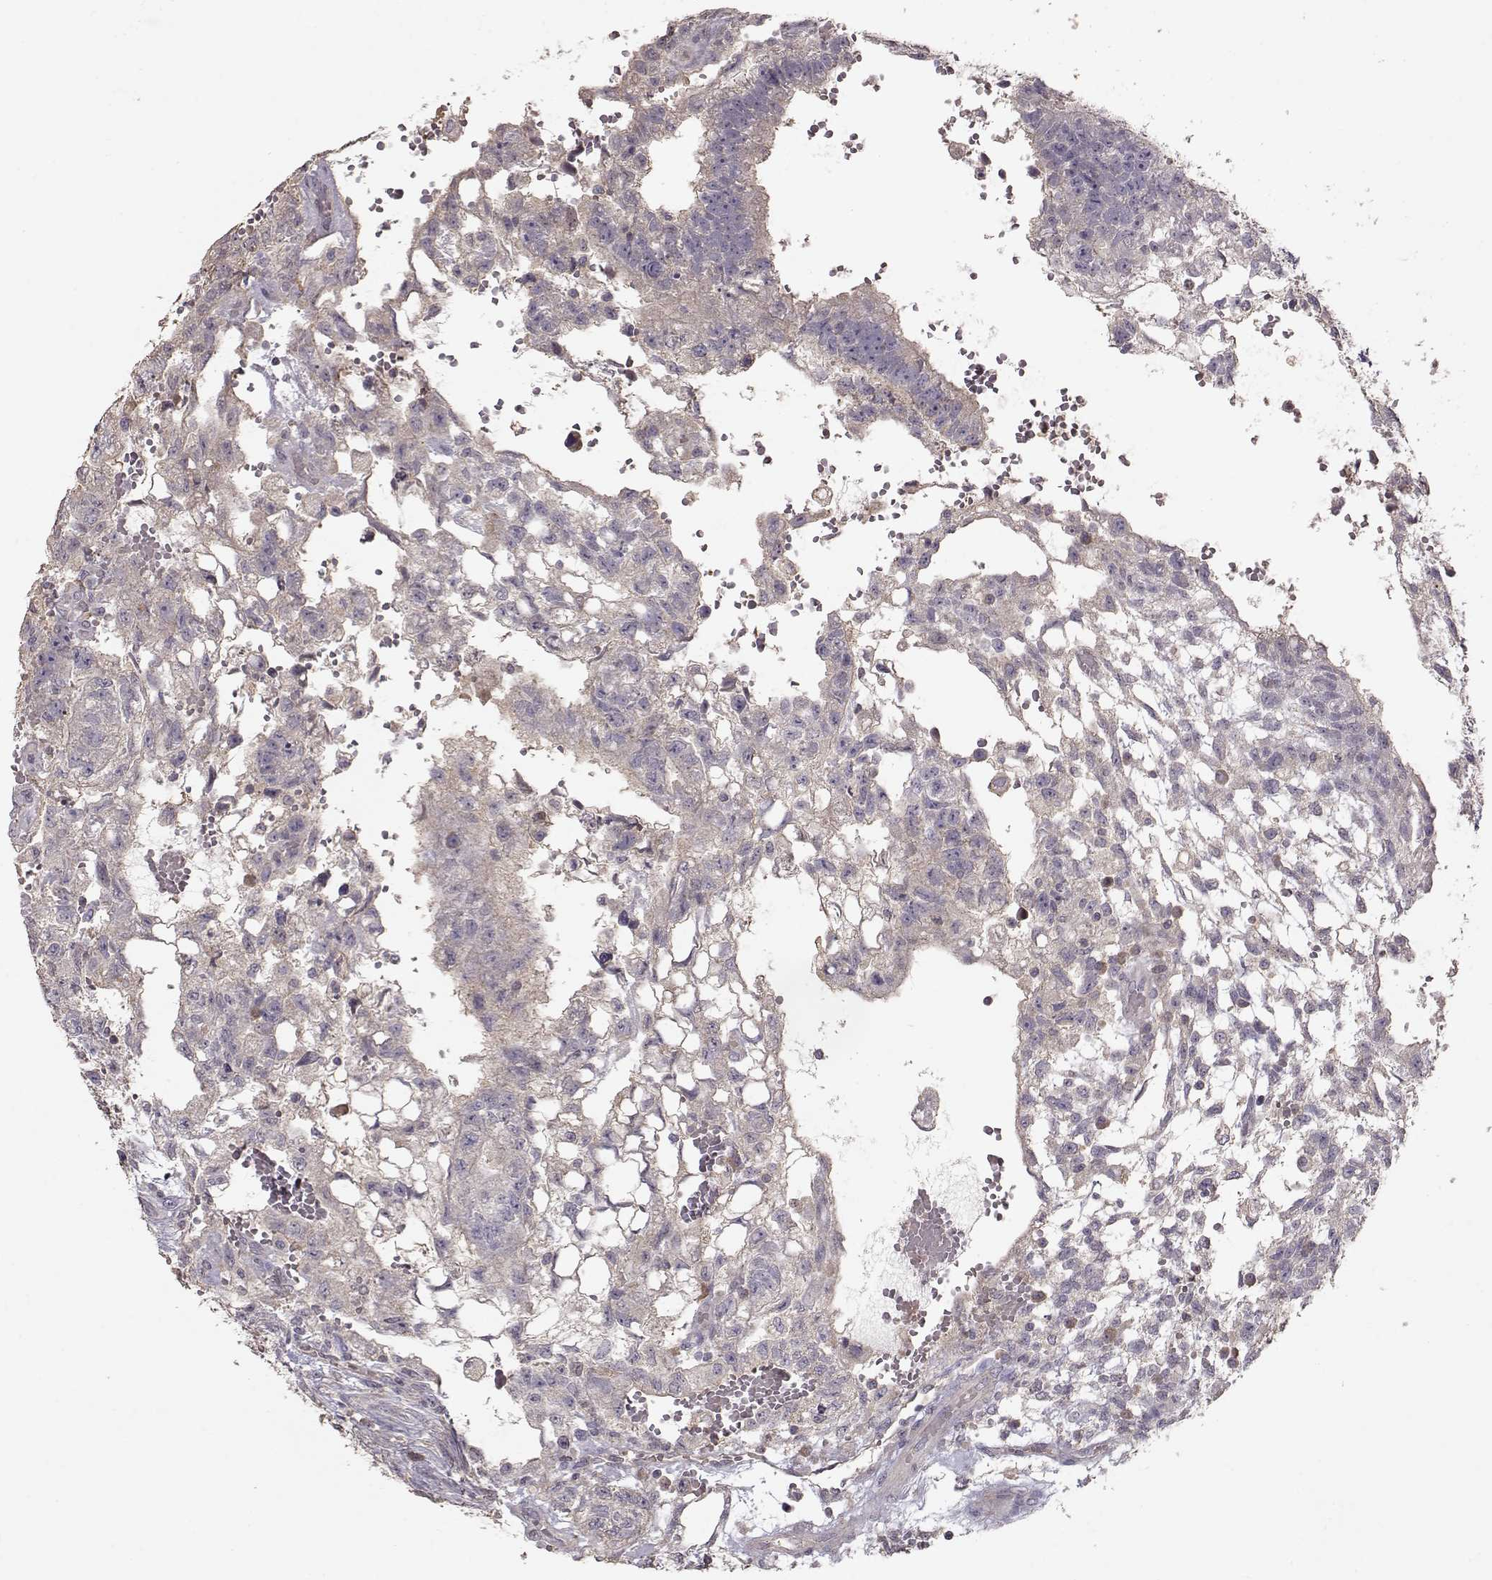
{"staining": {"intensity": "negative", "quantity": "none", "location": "none"}, "tissue": "testis cancer", "cell_type": "Tumor cells", "image_type": "cancer", "snomed": [{"axis": "morphology", "description": "Carcinoma, Embryonal, NOS"}, {"axis": "topography", "description": "Testis"}], "caption": "Testis embryonal carcinoma stained for a protein using IHC exhibits no expression tumor cells.", "gene": "PMCH", "patient": {"sex": "male", "age": 32}}